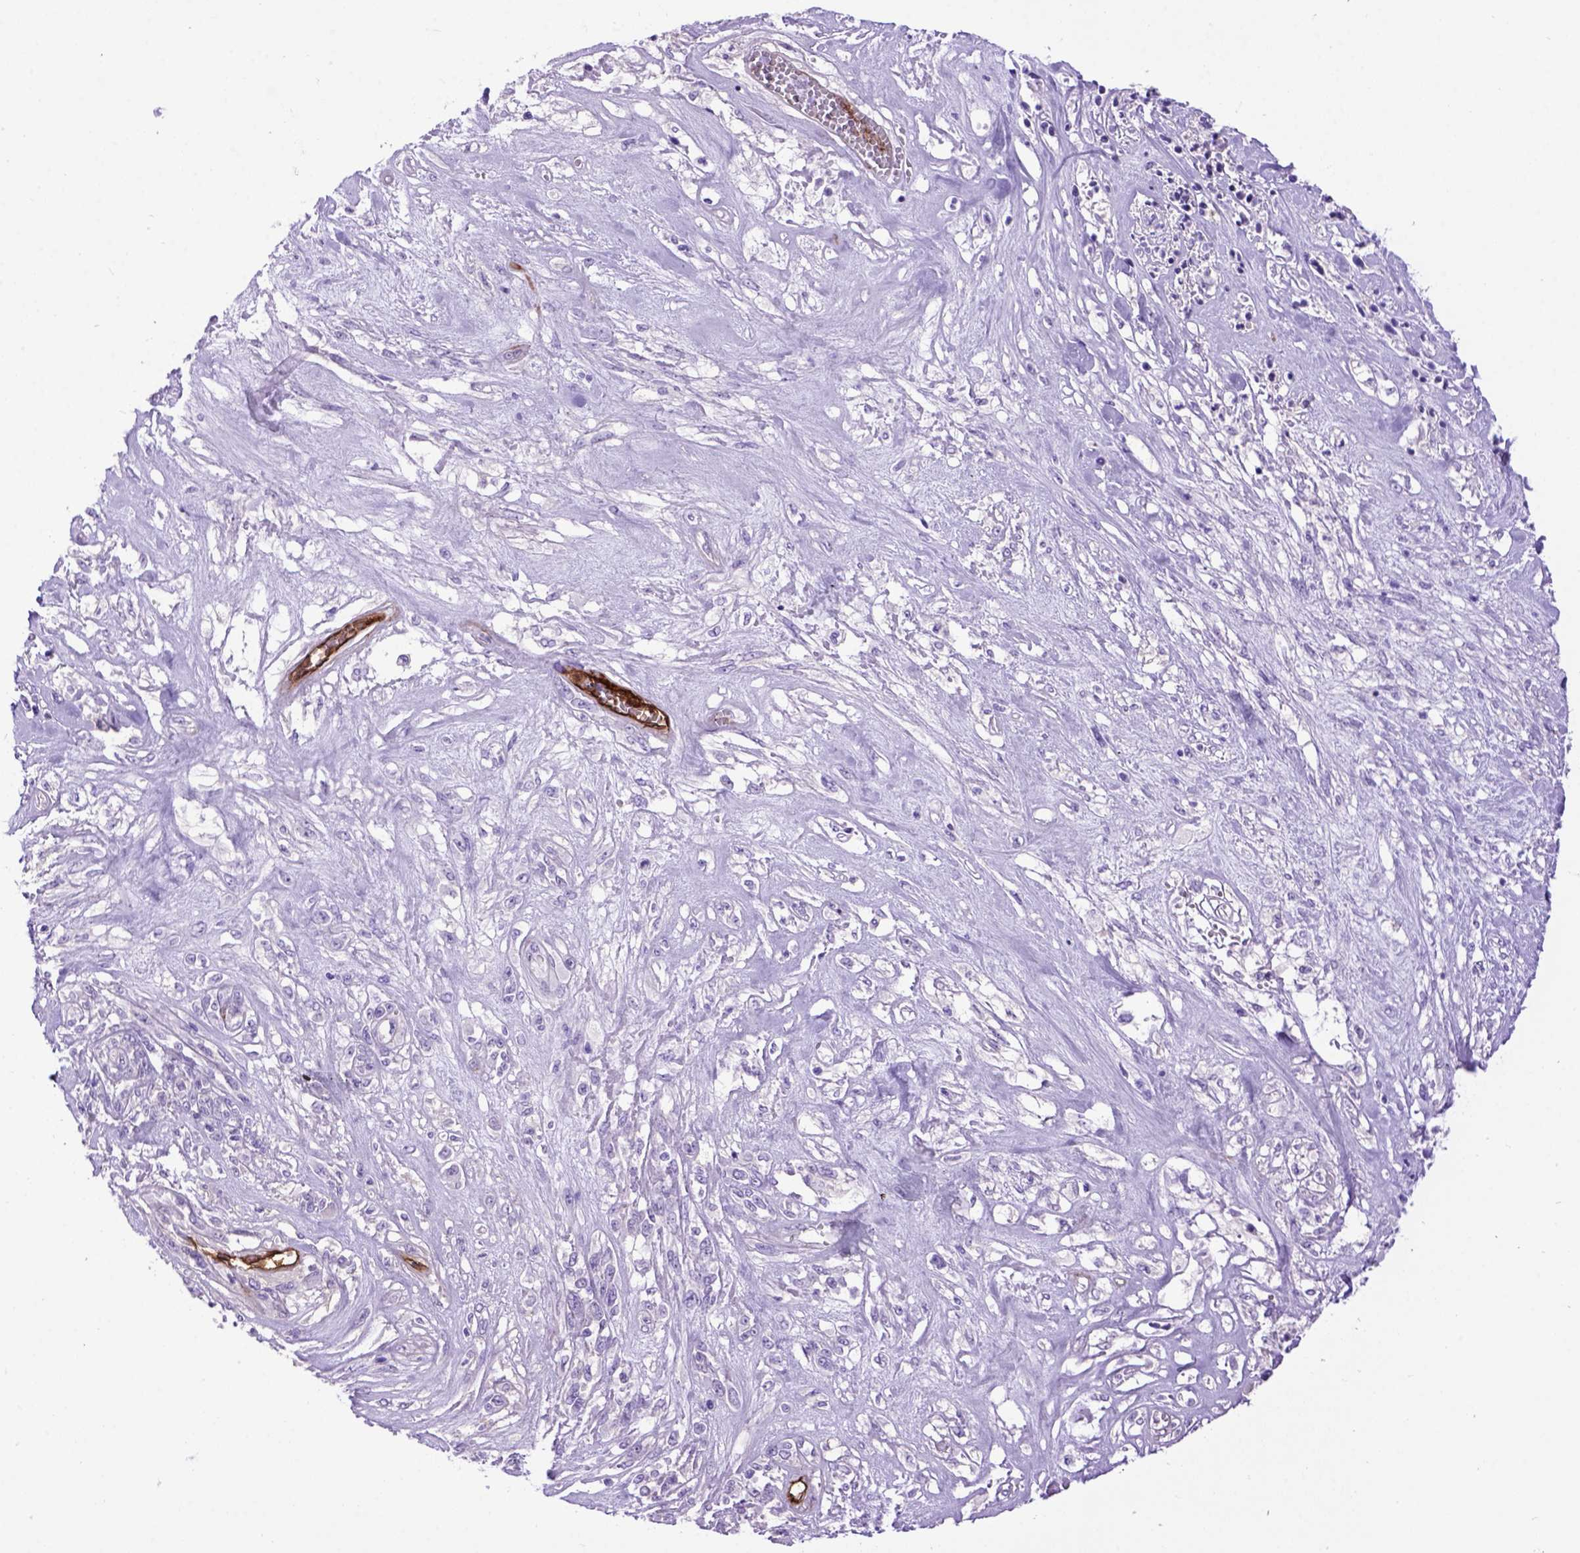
{"staining": {"intensity": "negative", "quantity": "none", "location": "none"}, "tissue": "melanoma", "cell_type": "Tumor cells", "image_type": "cancer", "snomed": [{"axis": "morphology", "description": "Malignant melanoma, NOS"}, {"axis": "topography", "description": "Skin"}], "caption": "High power microscopy histopathology image of an immunohistochemistry (IHC) photomicrograph of melanoma, revealing no significant staining in tumor cells. The staining was performed using DAB to visualize the protein expression in brown, while the nuclei were stained in blue with hematoxylin (Magnification: 20x).", "gene": "ENG", "patient": {"sex": "female", "age": 91}}